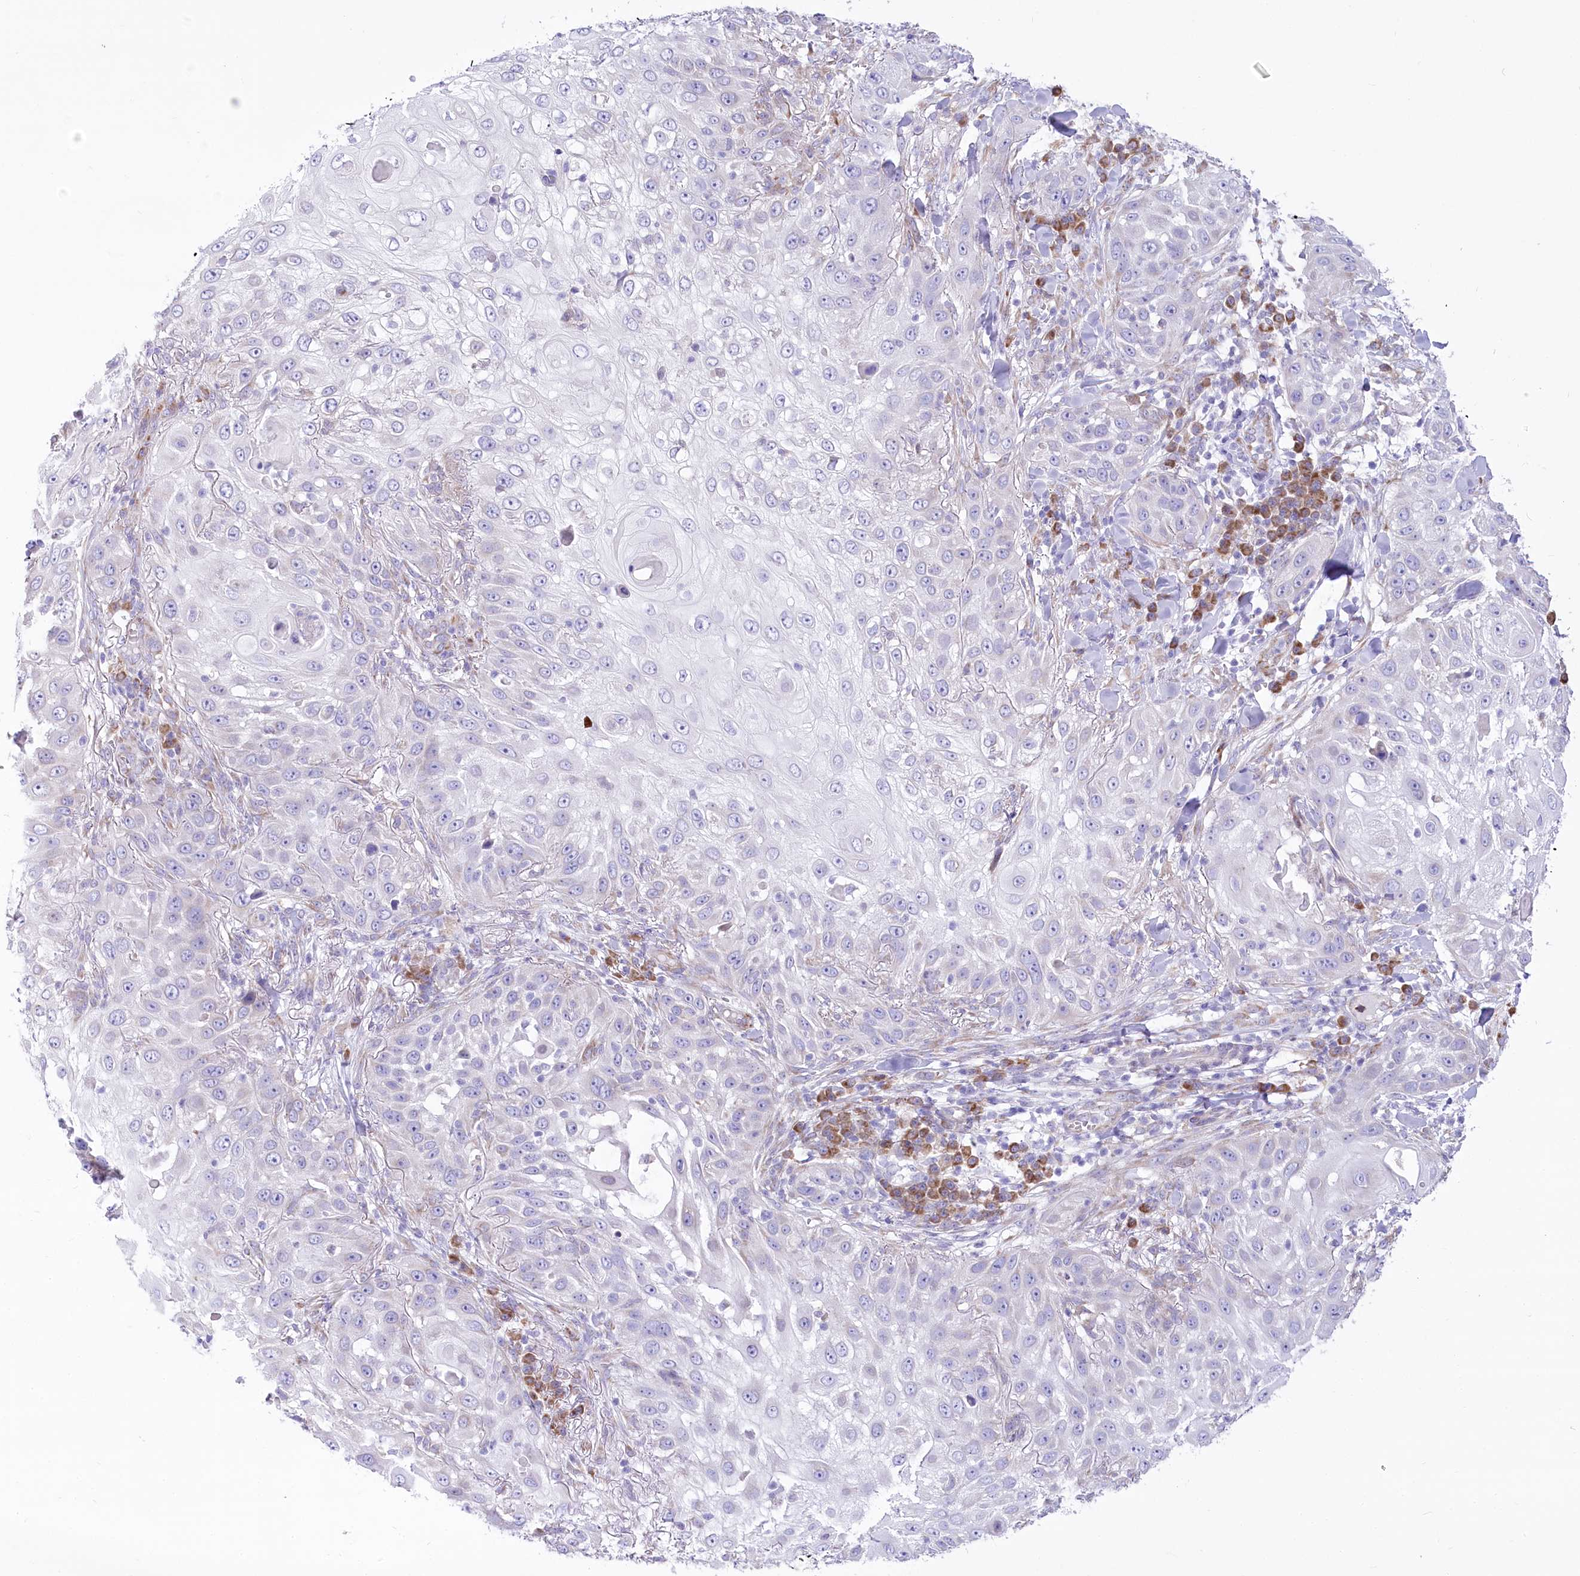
{"staining": {"intensity": "negative", "quantity": "none", "location": "none"}, "tissue": "skin cancer", "cell_type": "Tumor cells", "image_type": "cancer", "snomed": [{"axis": "morphology", "description": "Squamous cell carcinoma, NOS"}, {"axis": "topography", "description": "Skin"}], "caption": "Micrograph shows no significant protein positivity in tumor cells of skin cancer (squamous cell carcinoma).", "gene": "STT3B", "patient": {"sex": "female", "age": 44}}